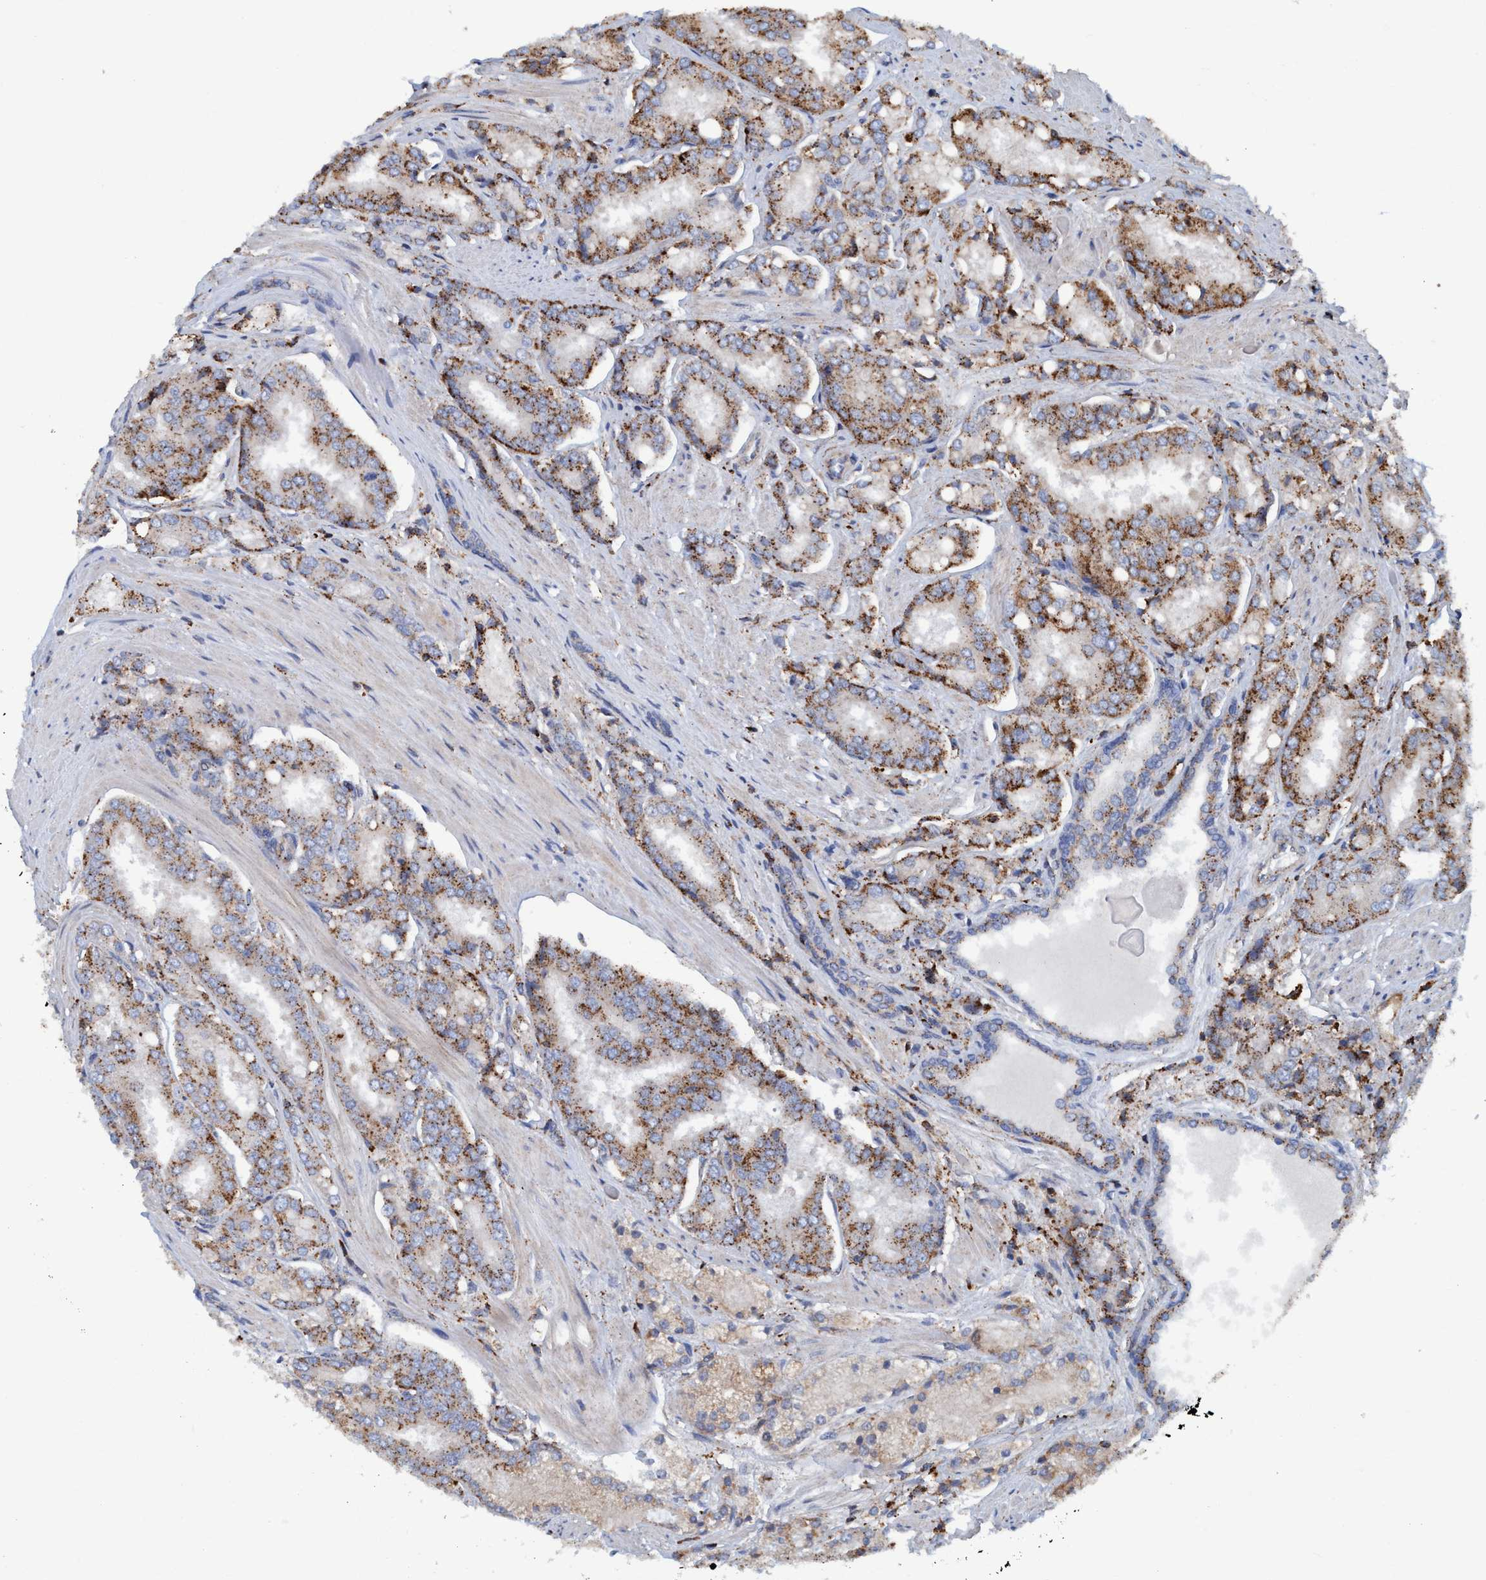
{"staining": {"intensity": "moderate", "quantity": ">75%", "location": "cytoplasmic/membranous"}, "tissue": "prostate cancer", "cell_type": "Tumor cells", "image_type": "cancer", "snomed": [{"axis": "morphology", "description": "Adenocarcinoma, High grade"}, {"axis": "topography", "description": "Prostate"}], "caption": "The immunohistochemical stain highlights moderate cytoplasmic/membranous positivity in tumor cells of prostate cancer tissue.", "gene": "TRIM65", "patient": {"sex": "male", "age": 50}}